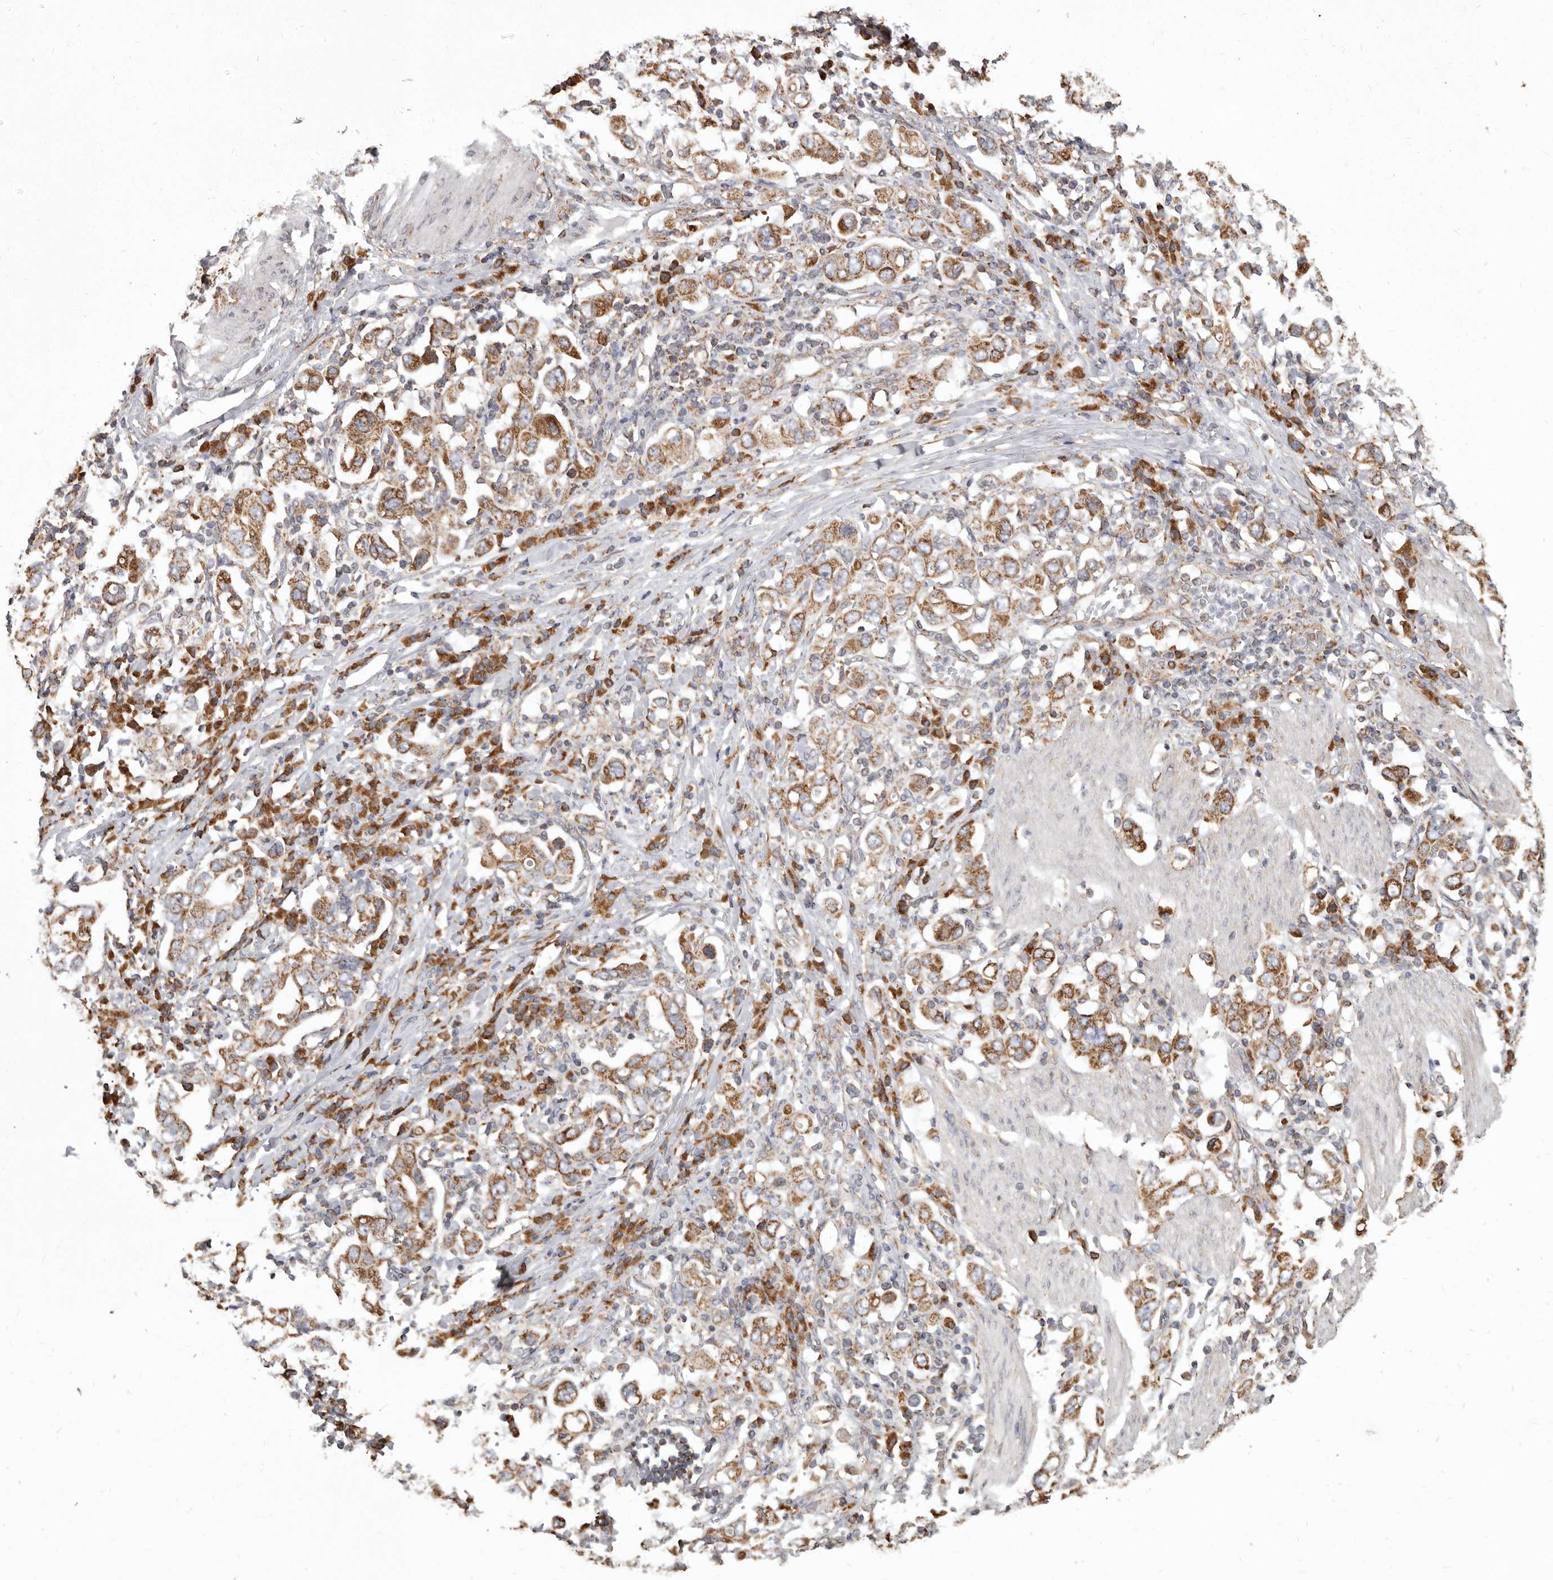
{"staining": {"intensity": "moderate", "quantity": ">75%", "location": "cytoplasmic/membranous"}, "tissue": "stomach cancer", "cell_type": "Tumor cells", "image_type": "cancer", "snomed": [{"axis": "morphology", "description": "Adenocarcinoma, NOS"}, {"axis": "topography", "description": "Stomach, upper"}], "caption": "The image reveals staining of stomach adenocarcinoma, revealing moderate cytoplasmic/membranous protein staining (brown color) within tumor cells.", "gene": "CDK5RAP3", "patient": {"sex": "male", "age": 62}}